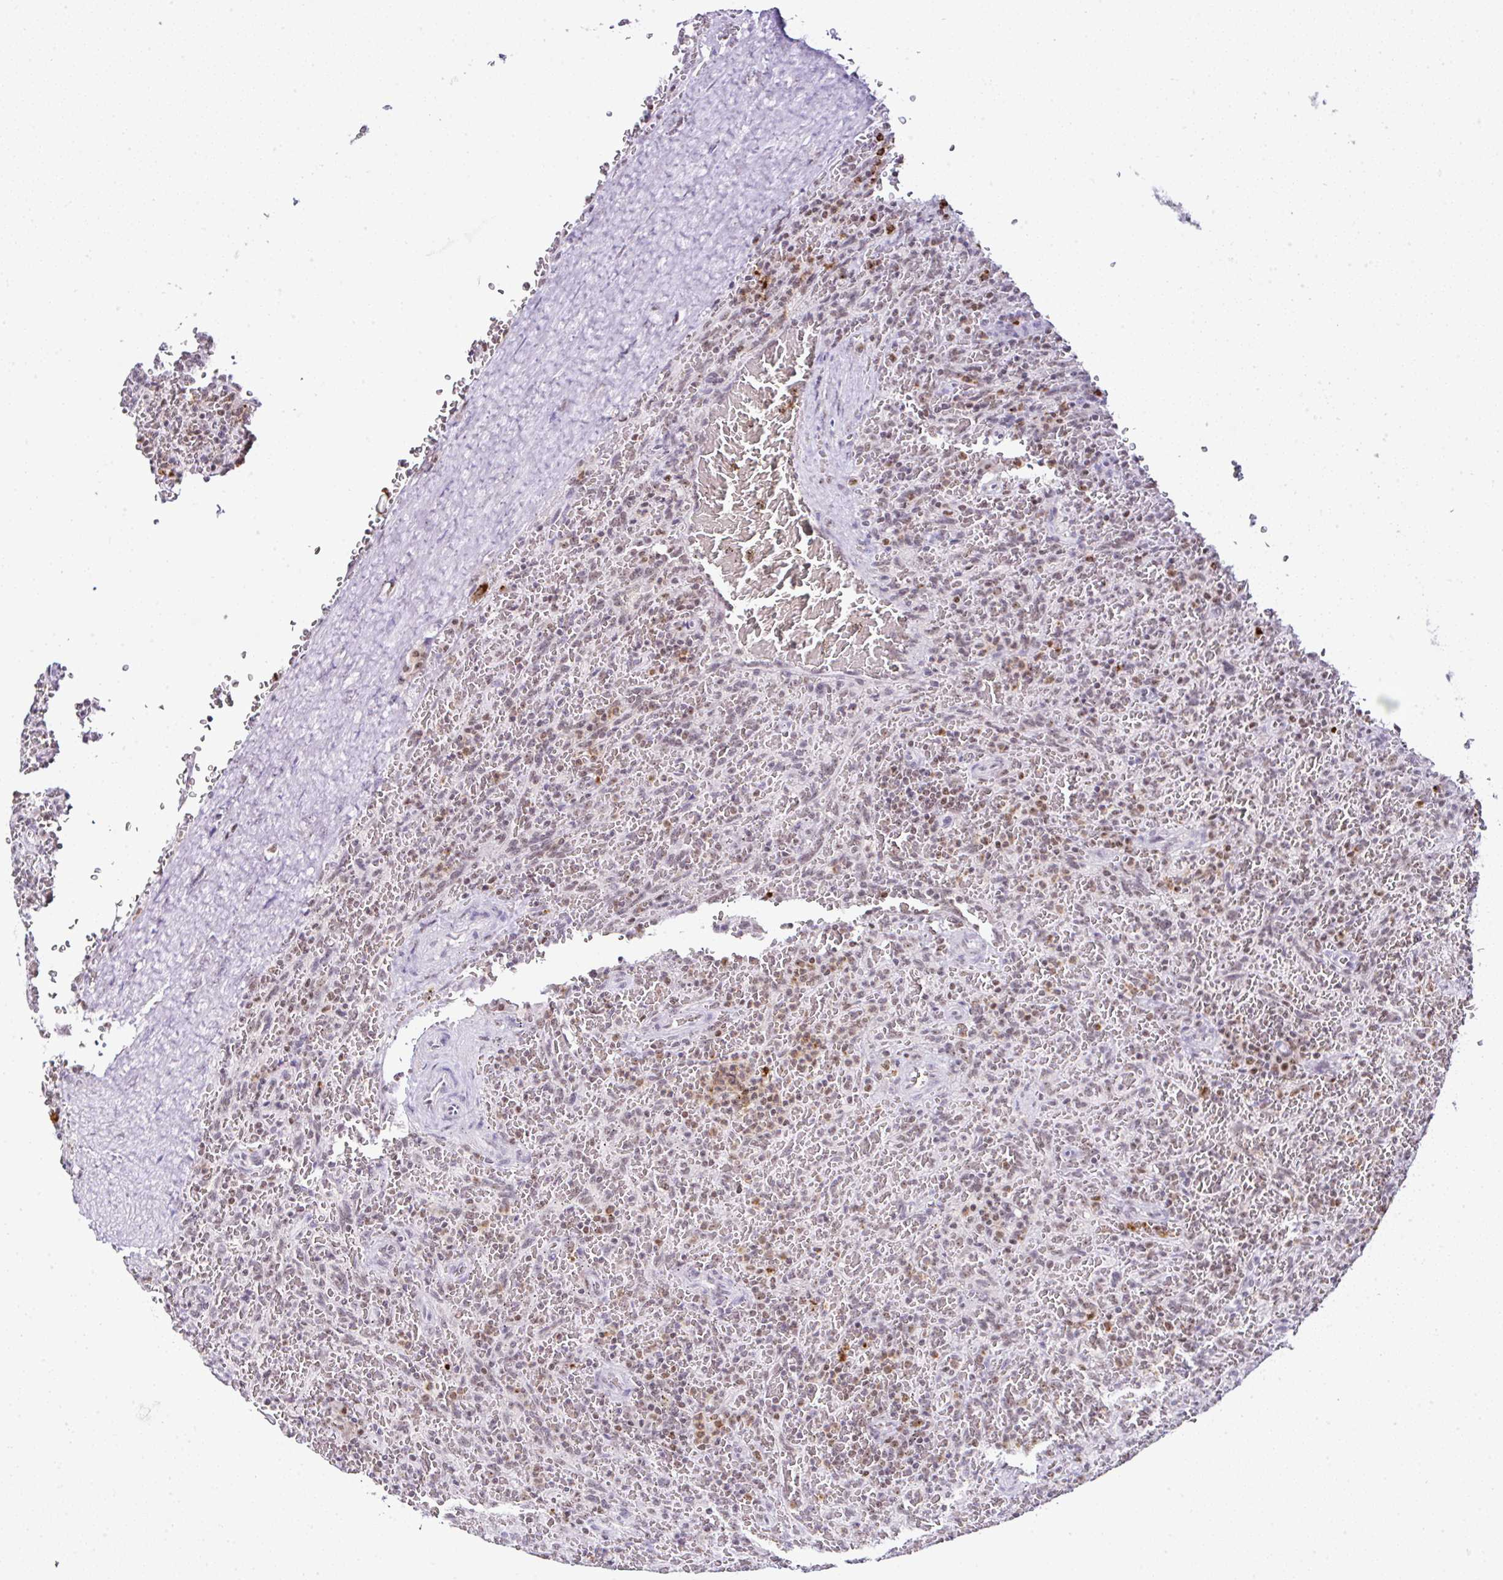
{"staining": {"intensity": "moderate", "quantity": ">75%", "location": "nuclear"}, "tissue": "lymphoma", "cell_type": "Tumor cells", "image_type": "cancer", "snomed": [{"axis": "morphology", "description": "Malignant lymphoma, non-Hodgkin's type, Low grade"}, {"axis": "topography", "description": "Spleen"}], "caption": "This is a photomicrograph of IHC staining of malignant lymphoma, non-Hodgkin's type (low-grade), which shows moderate positivity in the nuclear of tumor cells.", "gene": "PTPN2", "patient": {"sex": "female", "age": 64}}